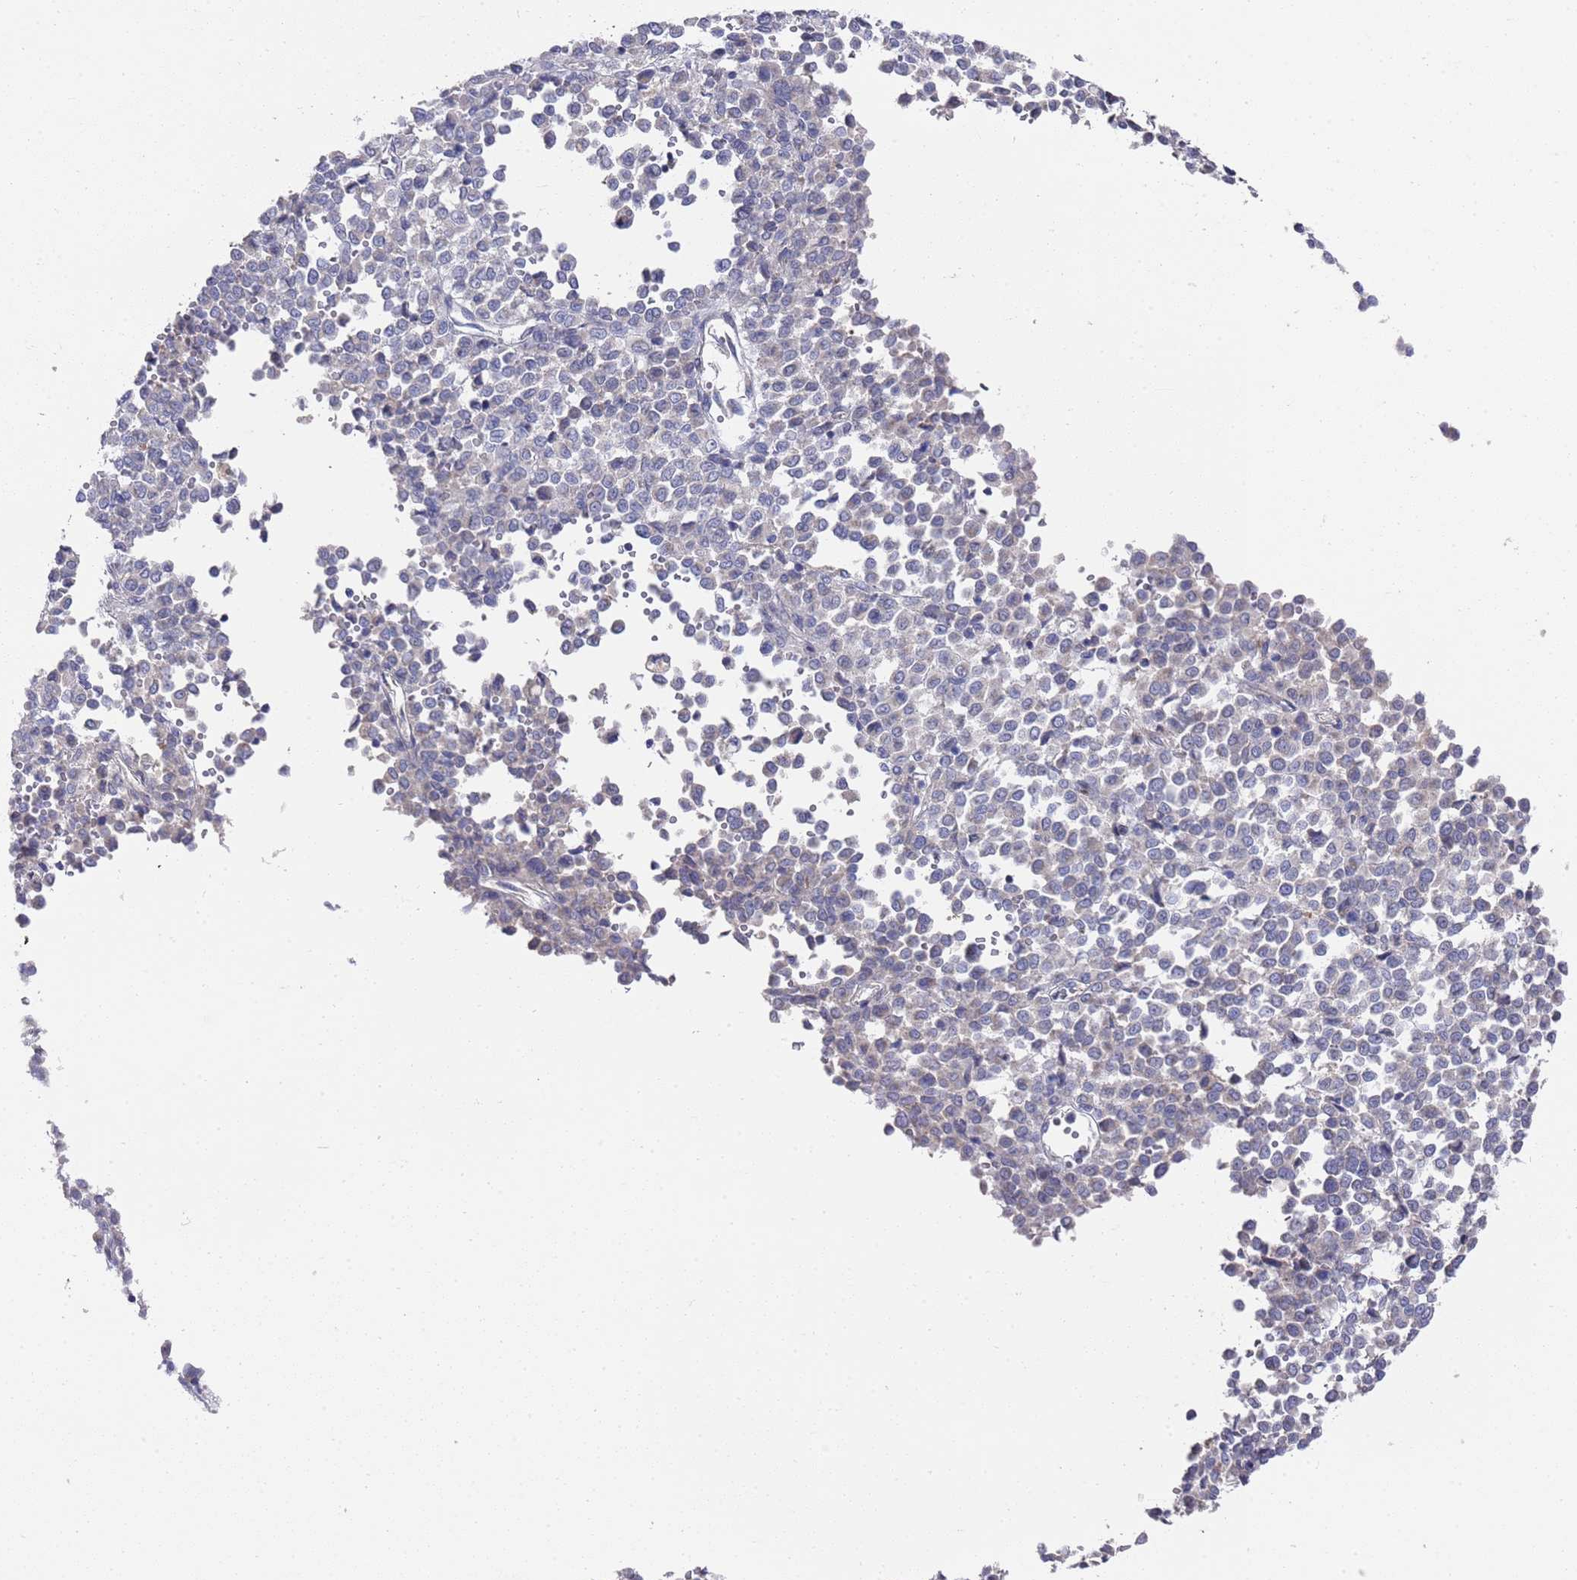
{"staining": {"intensity": "negative", "quantity": "none", "location": "none"}, "tissue": "melanoma", "cell_type": "Tumor cells", "image_type": "cancer", "snomed": [{"axis": "morphology", "description": "Malignant melanoma, Metastatic site"}, {"axis": "topography", "description": "Pancreas"}], "caption": "DAB immunohistochemical staining of melanoma exhibits no significant positivity in tumor cells.", "gene": "NPEPPS", "patient": {"sex": "female", "age": 30}}